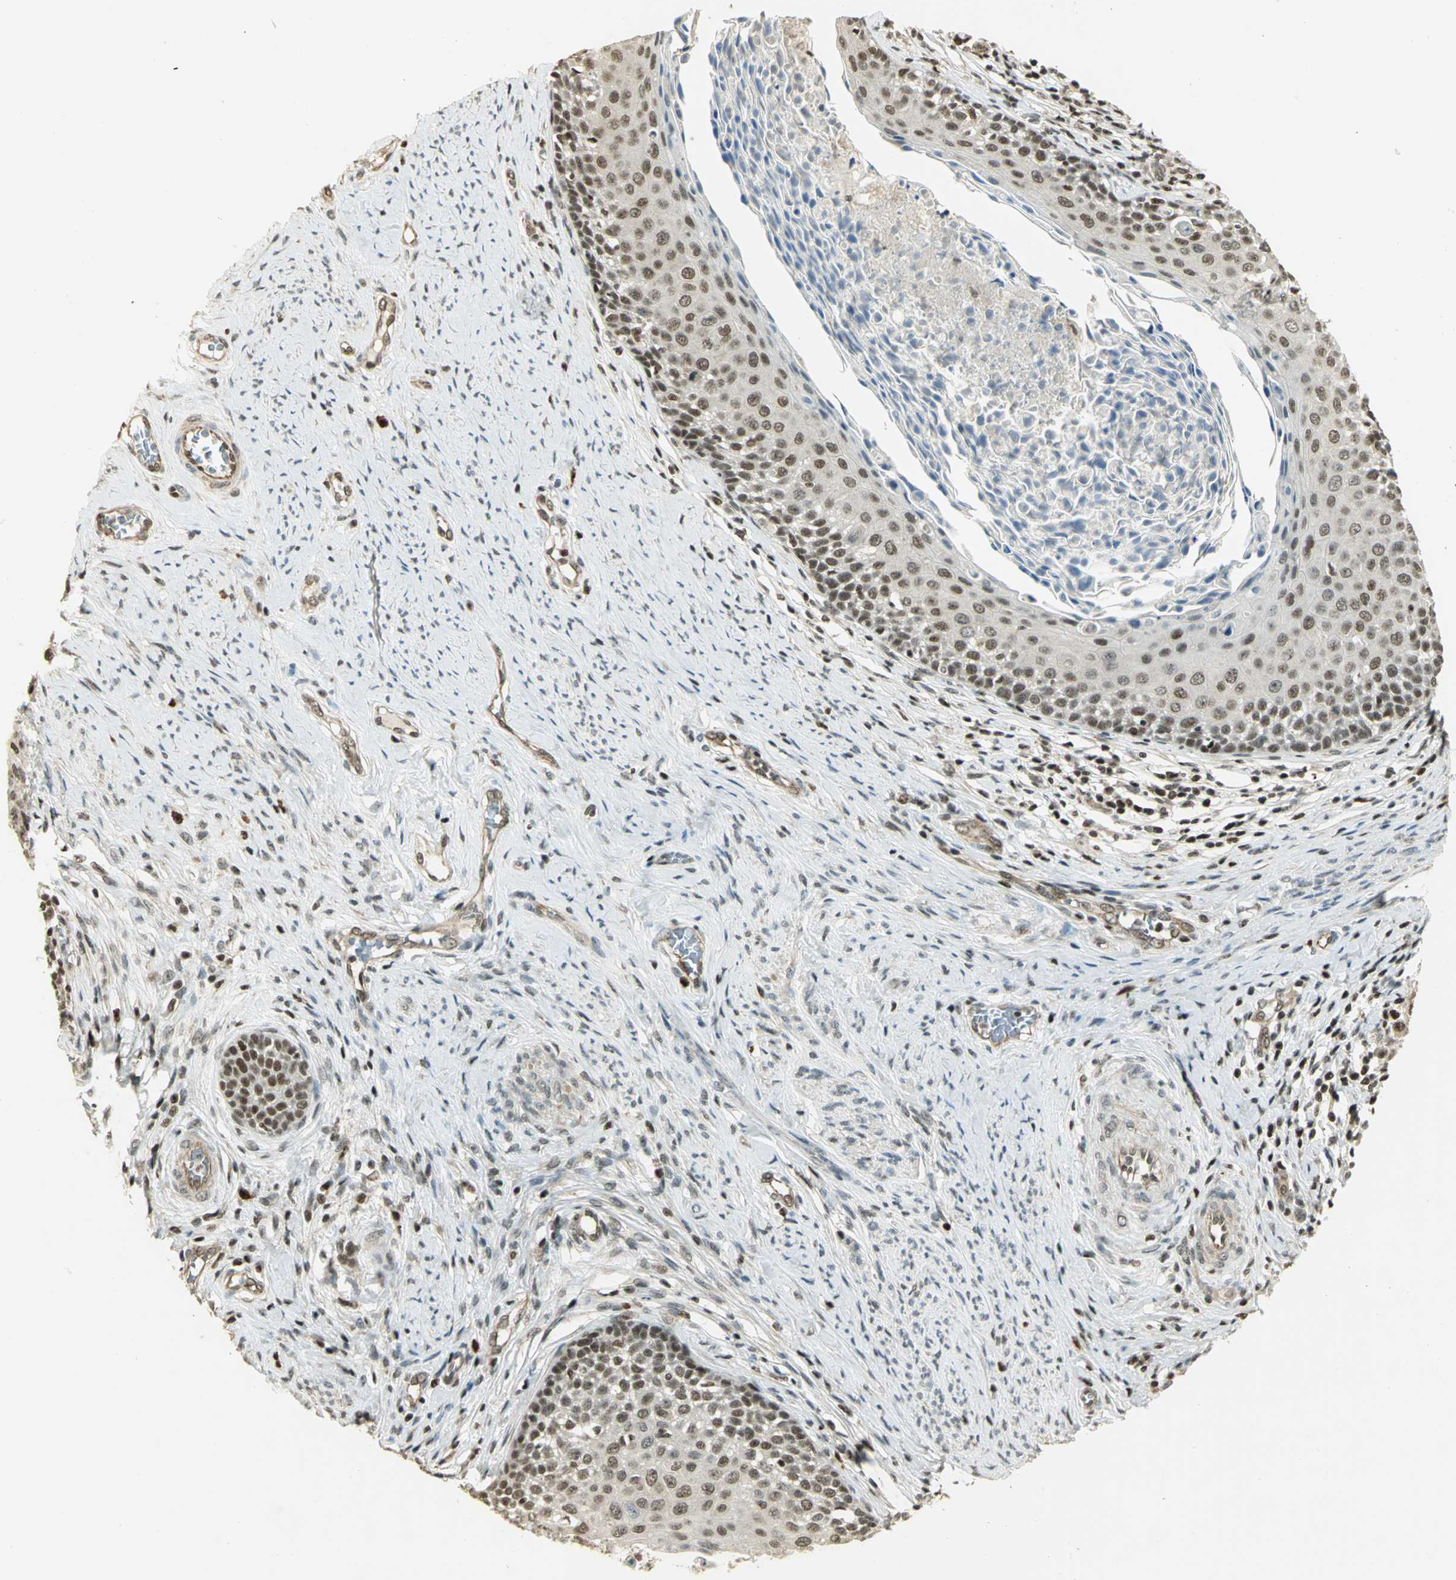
{"staining": {"intensity": "strong", "quantity": ">75%", "location": "nuclear"}, "tissue": "cervical cancer", "cell_type": "Tumor cells", "image_type": "cancer", "snomed": [{"axis": "morphology", "description": "Squamous cell carcinoma, NOS"}, {"axis": "morphology", "description": "Adenocarcinoma, NOS"}, {"axis": "topography", "description": "Cervix"}], "caption": "Cervical adenocarcinoma stained with DAB (3,3'-diaminobenzidine) immunohistochemistry (IHC) shows high levels of strong nuclear expression in approximately >75% of tumor cells.", "gene": "ELF1", "patient": {"sex": "female", "age": 52}}